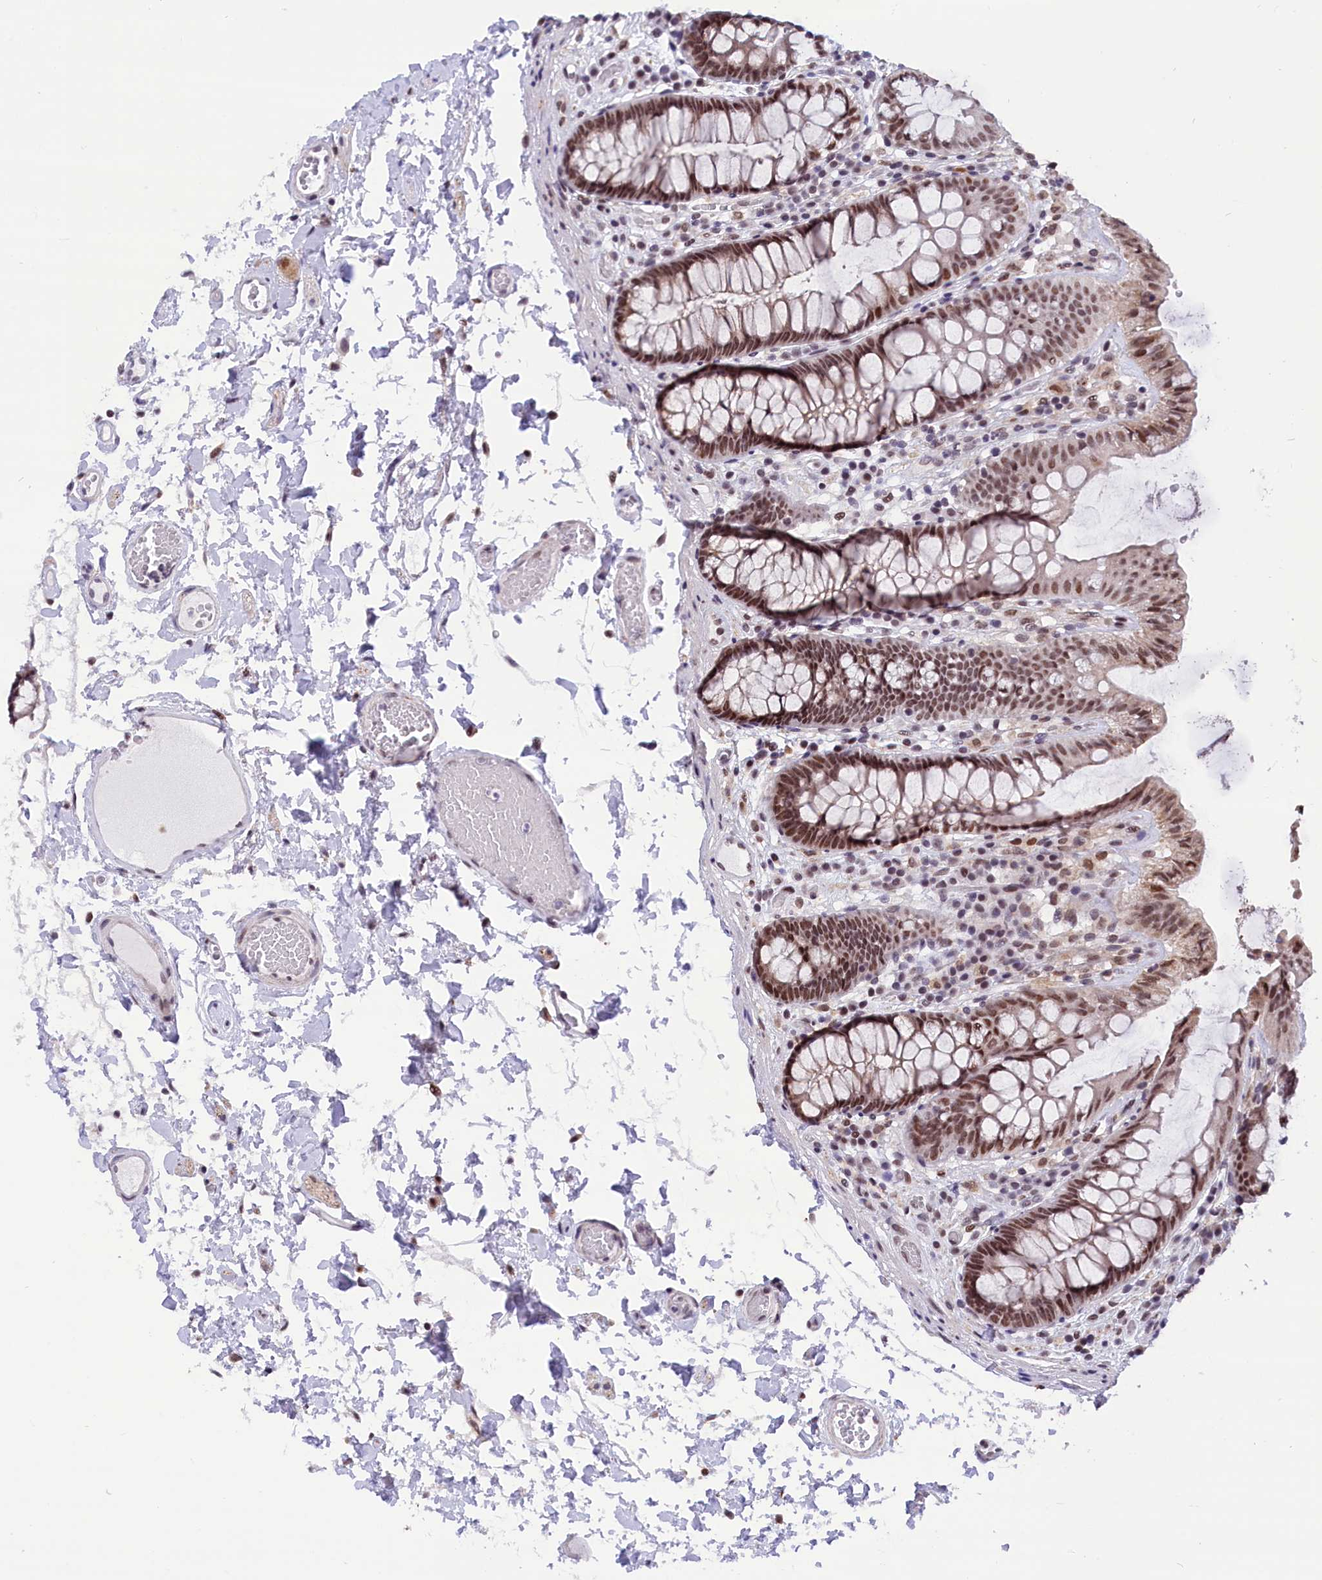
{"staining": {"intensity": "moderate", "quantity": ">75%", "location": "nuclear"}, "tissue": "colon", "cell_type": "Endothelial cells", "image_type": "normal", "snomed": [{"axis": "morphology", "description": "Normal tissue, NOS"}, {"axis": "topography", "description": "Colon"}], "caption": "Protein staining by immunohistochemistry exhibits moderate nuclear expression in about >75% of endothelial cells in benign colon. The staining is performed using DAB (3,3'-diaminobenzidine) brown chromogen to label protein expression. The nuclei are counter-stained blue using hematoxylin.", "gene": "CDYL2", "patient": {"sex": "male", "age": 84}}